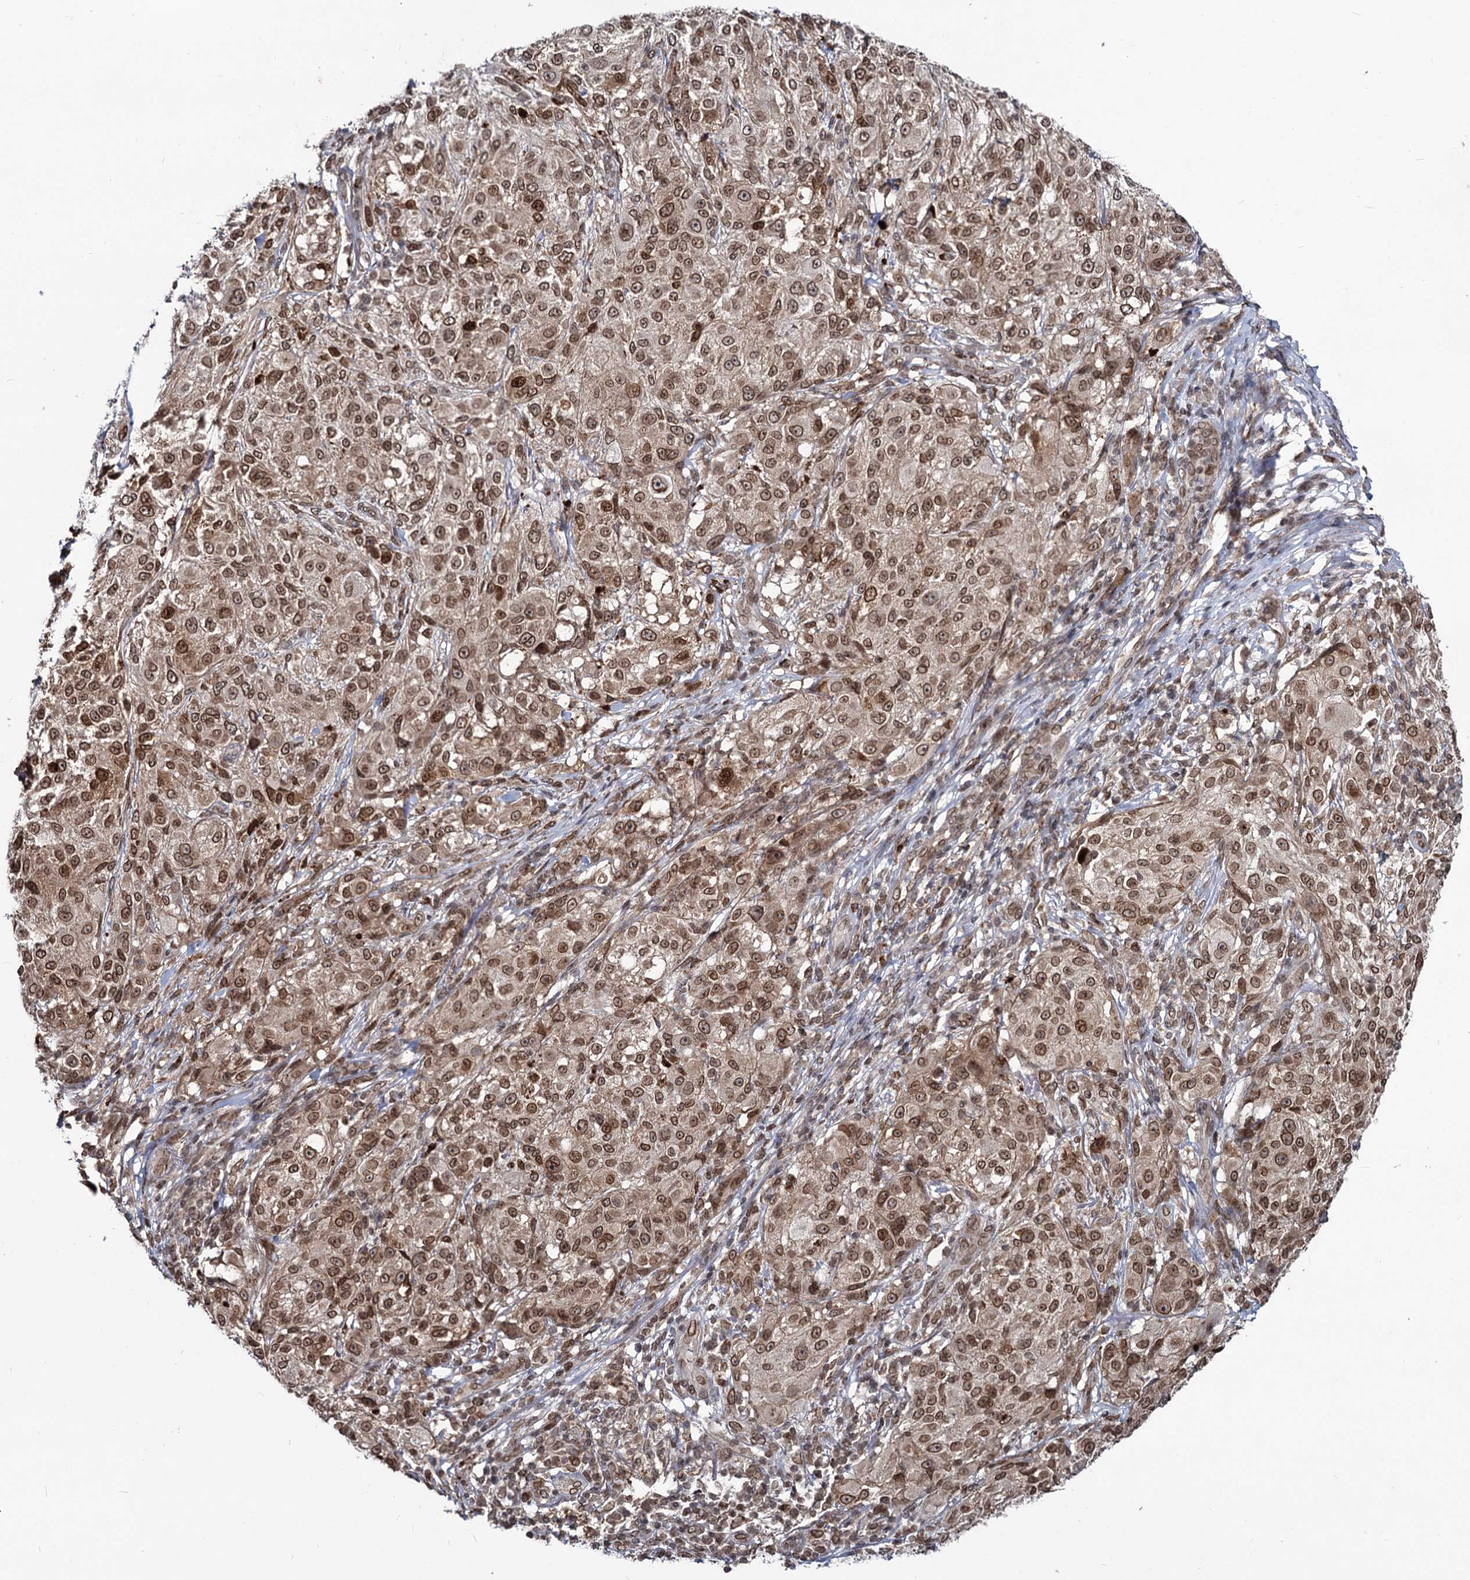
{"staining": {"intensity": "strong", "quantity": ">75%", "location": "cytoplasmic/membranous,nuclear"}, "tissue": "melanoma", "cell_type": "Tumor cells", "image_type": "cancer", "snomed": [{"axis": "morphology", "description": "Necrosis, NOS"}, {"axis": "morphology", "description": "Malignant melanoma, NOS"}, {"axis": "topography", "description": "Skin"}], "caption": "This is an image of immunohistochemistry staining of malignant melanoma, which shows strong expression in the cytoplasmic/membranous and nuclear of tumor cells.", "gene": "RNF6", "patient": {"sex": "female", "age": 87}}